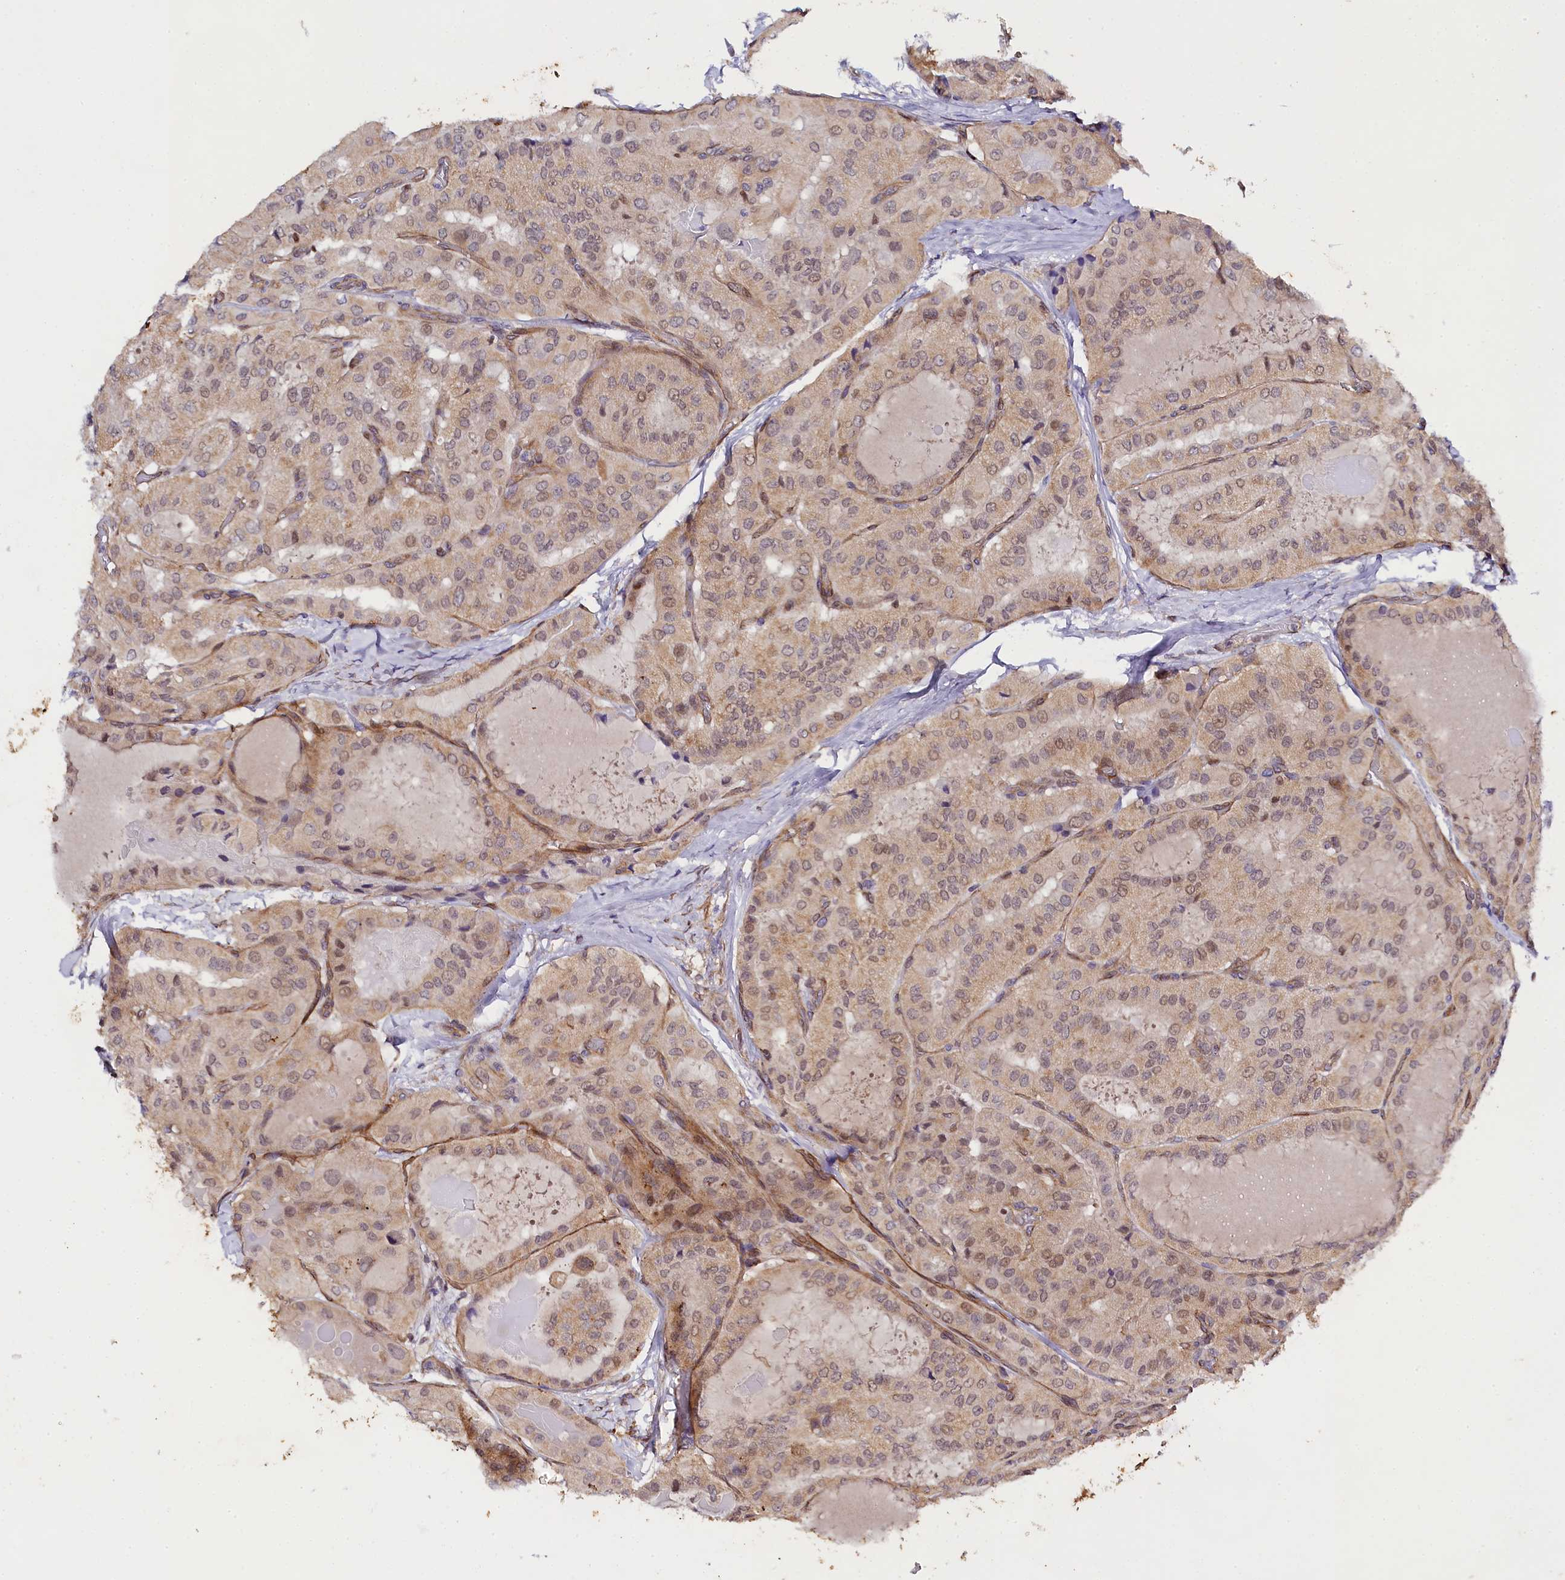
{"staining": {"intensity": "weak", "quantity": "25%-75%", "location": "nuclear"}, "tissue": "thyroid cancer", "cell_type": "Tumor cells", "image_type": "cancer", "snomed": [{"axis": "morphology", "description": "Normal tissue, NOS"}, {"axis": "morphology", "description": "Papillary adenocarcinoma, NOS"}, {"axis": "topography", "description": "Thyroid gland"}], "caption": "Thyroid papillary adenocarcinoma was stained to show a protein in brown. There is low levels of weak nuclear positivity in about 25%-75% of tumor cells.", "gene": "SP4", "patient": {"sex": "female", "age": 59}}